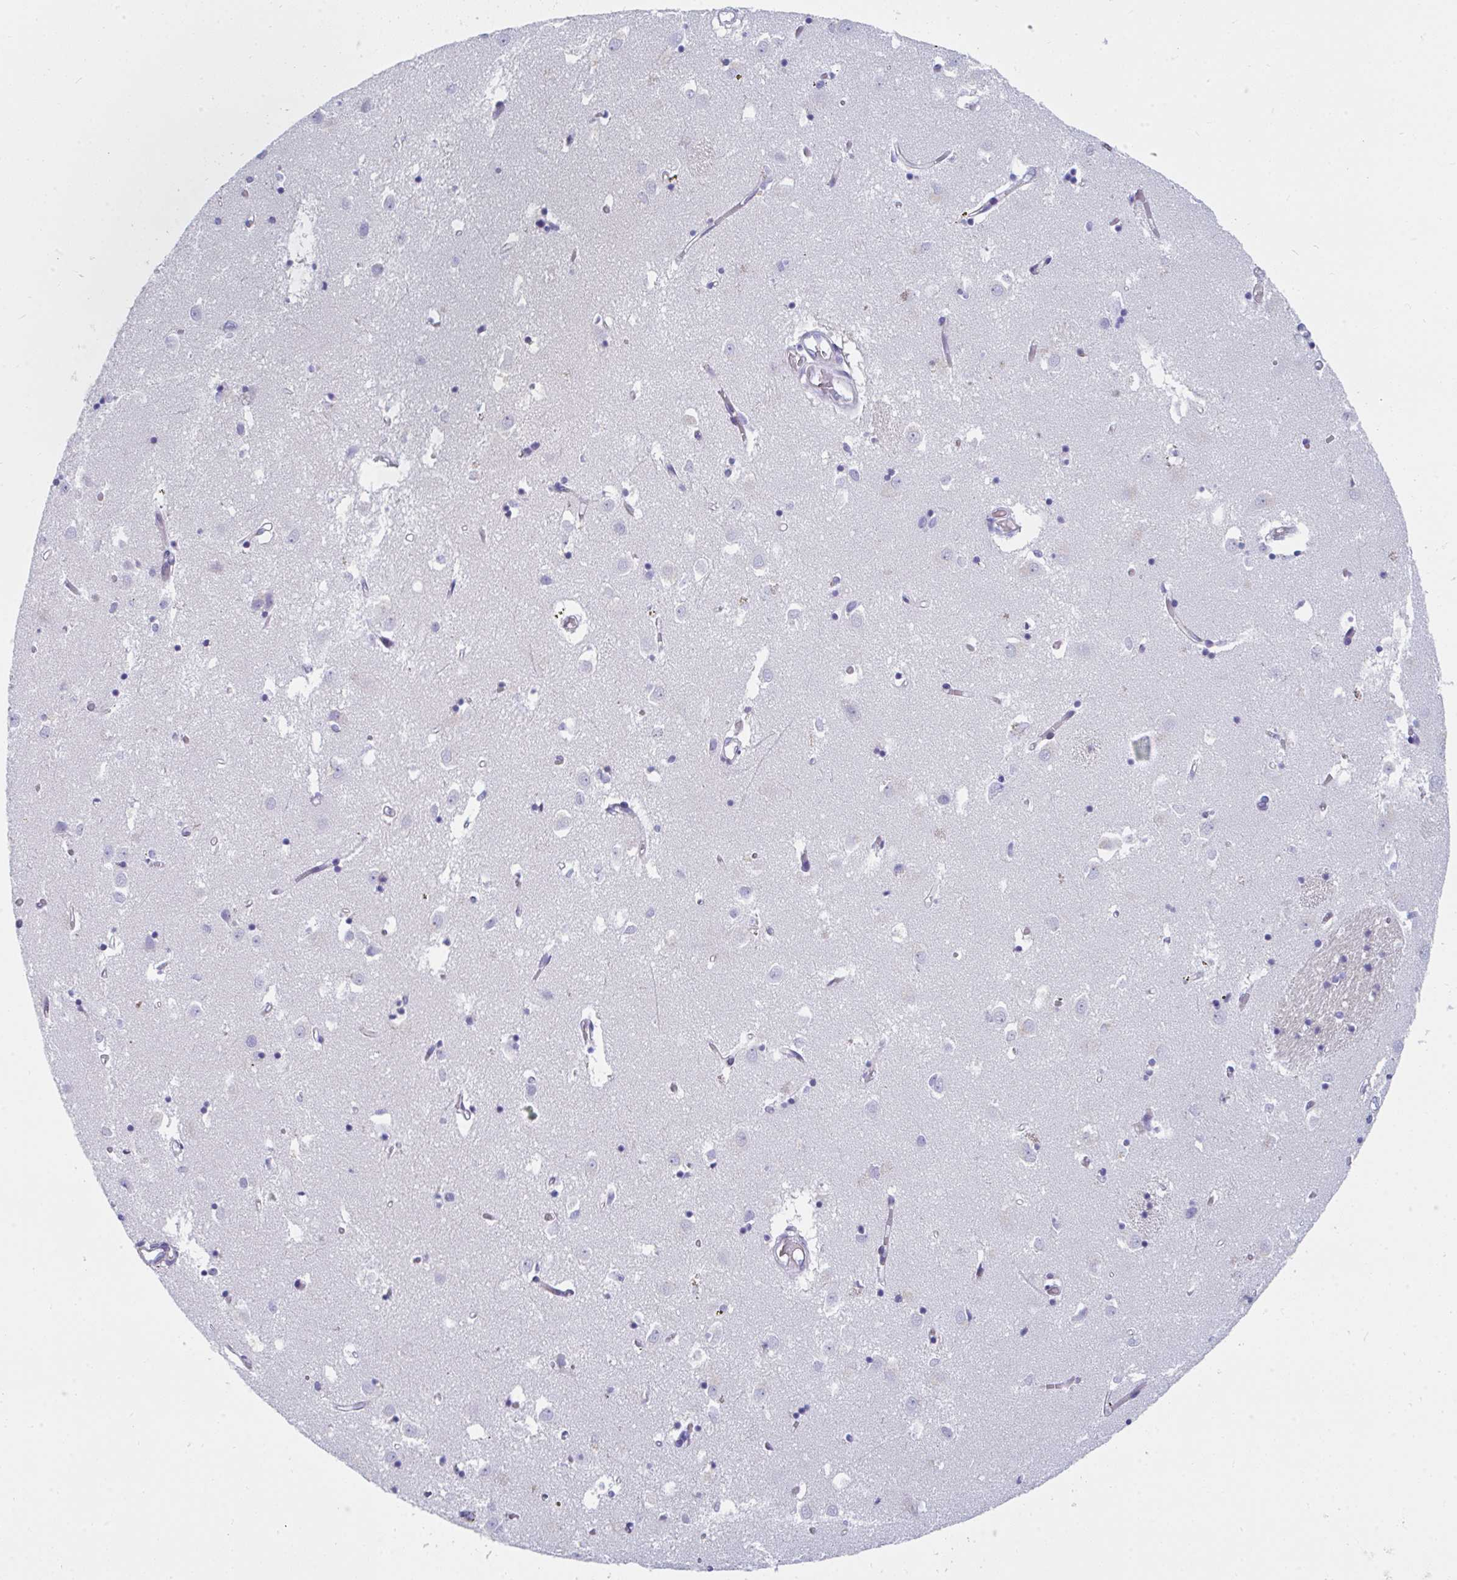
{"staining": {"intensity": "negative", "quantity": "none", "location": "none"}, "tissue": "caudate", "cell_type": "Glial cells", "image_type": "normal", "snomed": [{"axis": "morphology", "description": "Normal tissue, NOS"}, {"axis": "topography", "description": "Lateral ventricle wall"}], "caption": "Protein analysis of normal caudate exhibits no significant staining in glial cells.", "gene": "MGAM2", "patient": {"sex": "male", "age": 70}}